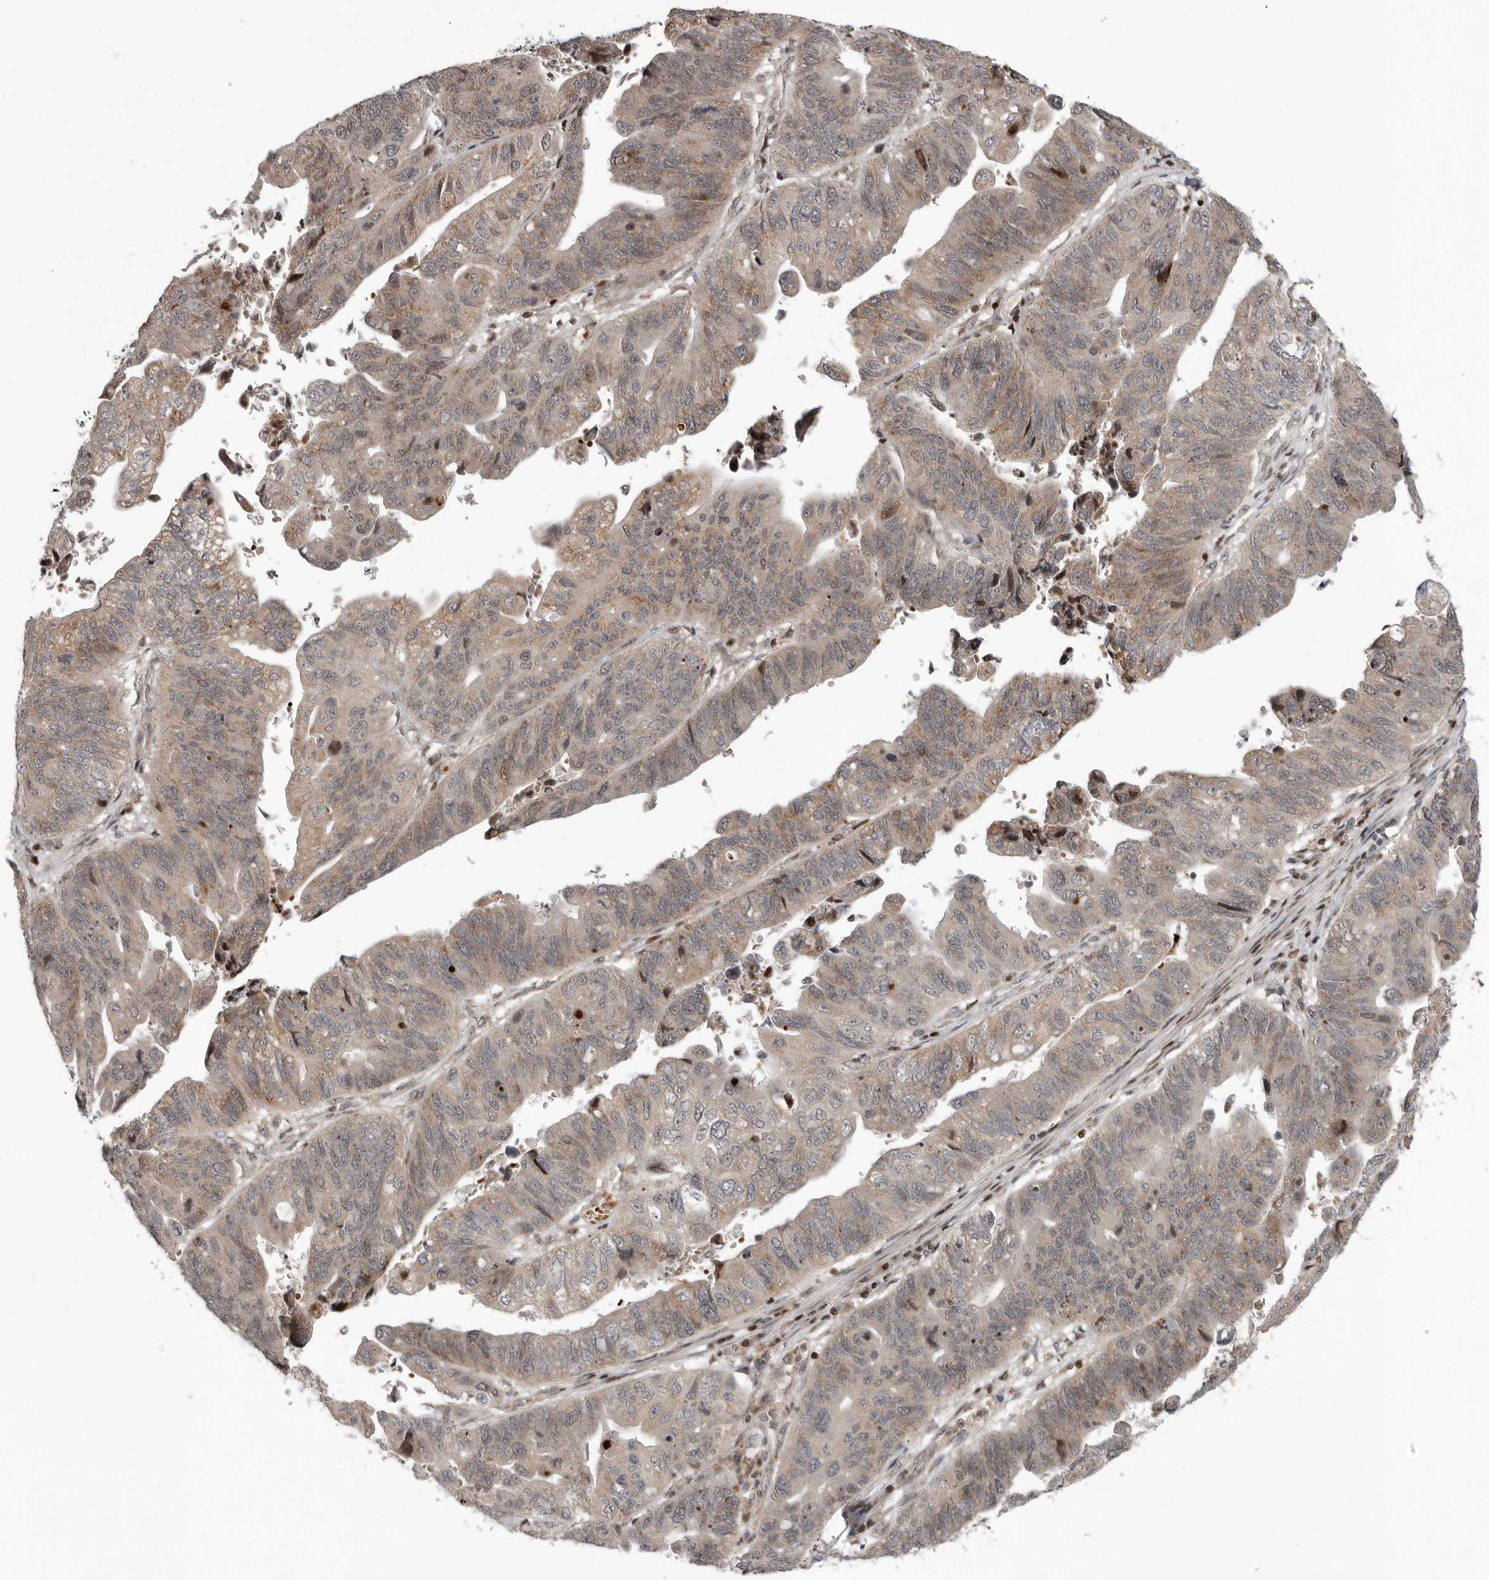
{"staining": {"intensity": "weak", "quantity": ">75%", "location": "cytoplasmic/membranous,nuclear"}, "tissue": "stomach cancer", "cell_type": "Tumor cells", "image_type": "cancer", "snomed": [{"axis": "morphology", "description": "Adenocarcinoma, NOS"}, {"axis": "topography", "description": "Stomach"}], "caption": "DAB (3,3'-diaminobenzidine) immunohistochemical staining of stomach adenocarcinoma shows weak cytoplasmic/membranous and nuclear protein staining in approximately >75% of tumor cells.", "gene": "RABIF", "patient": {"sex": "male", "age": 59}}